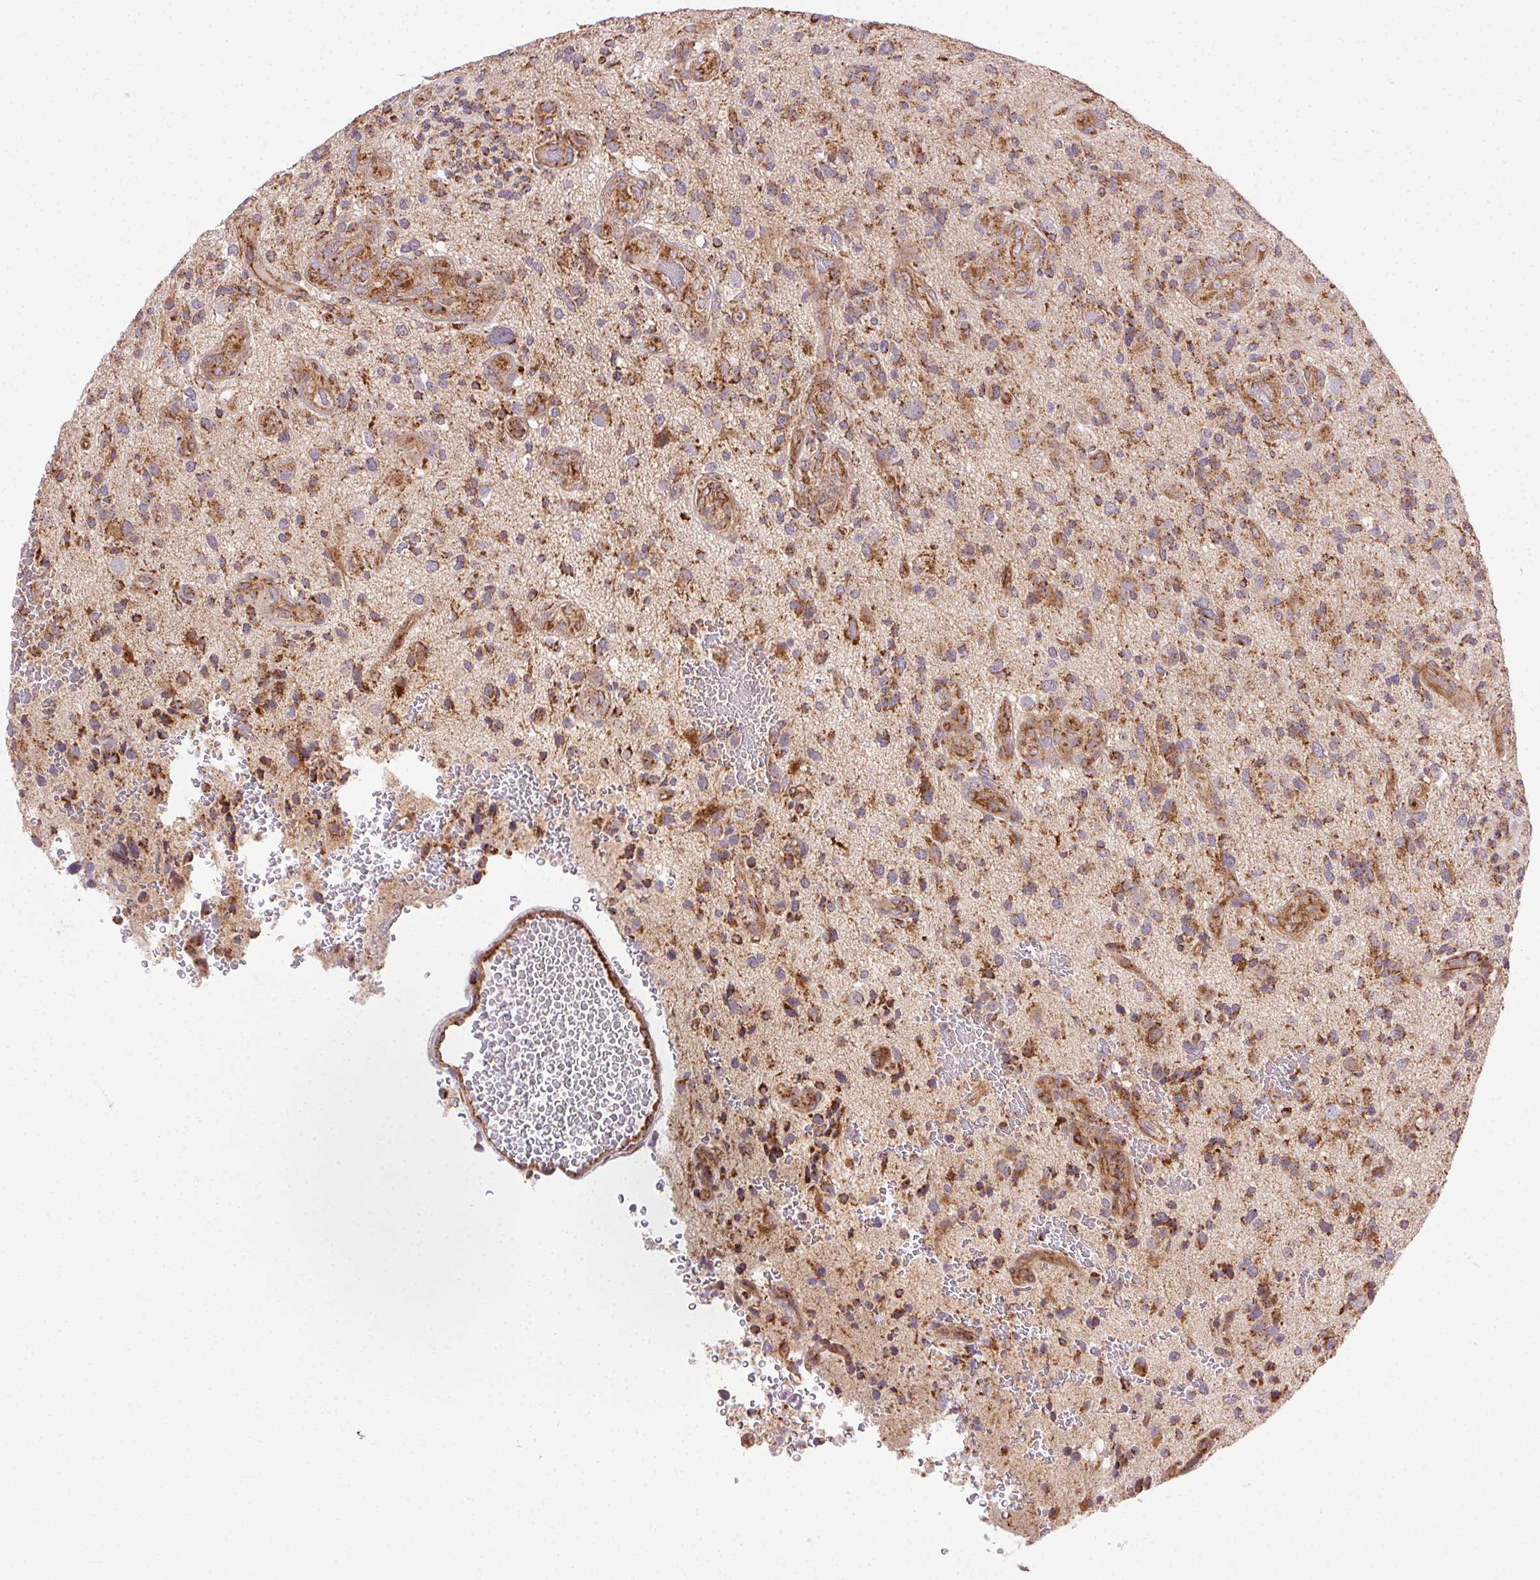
{"staining": {"intensity": "moderate", "quantity": ">75%", "location": "cytoplasmic/membranous"}, "tissue": "glioma", "cell_type": "Tumor cells", "image_type": "cancer", "snomed": [{"axis": "morphology", "description": "Glioma, malignant, High grade"}, {"axis": "topography", "description": "Brain"}], "caption": "Protein staining of malignant glioma (high-grade) tissue exhibits moderate cytoplasmic/membranous expression in approximately >75% of tumor cells.", "gene": "CLPB", "patient": {"sex": "male", "age": 47}}